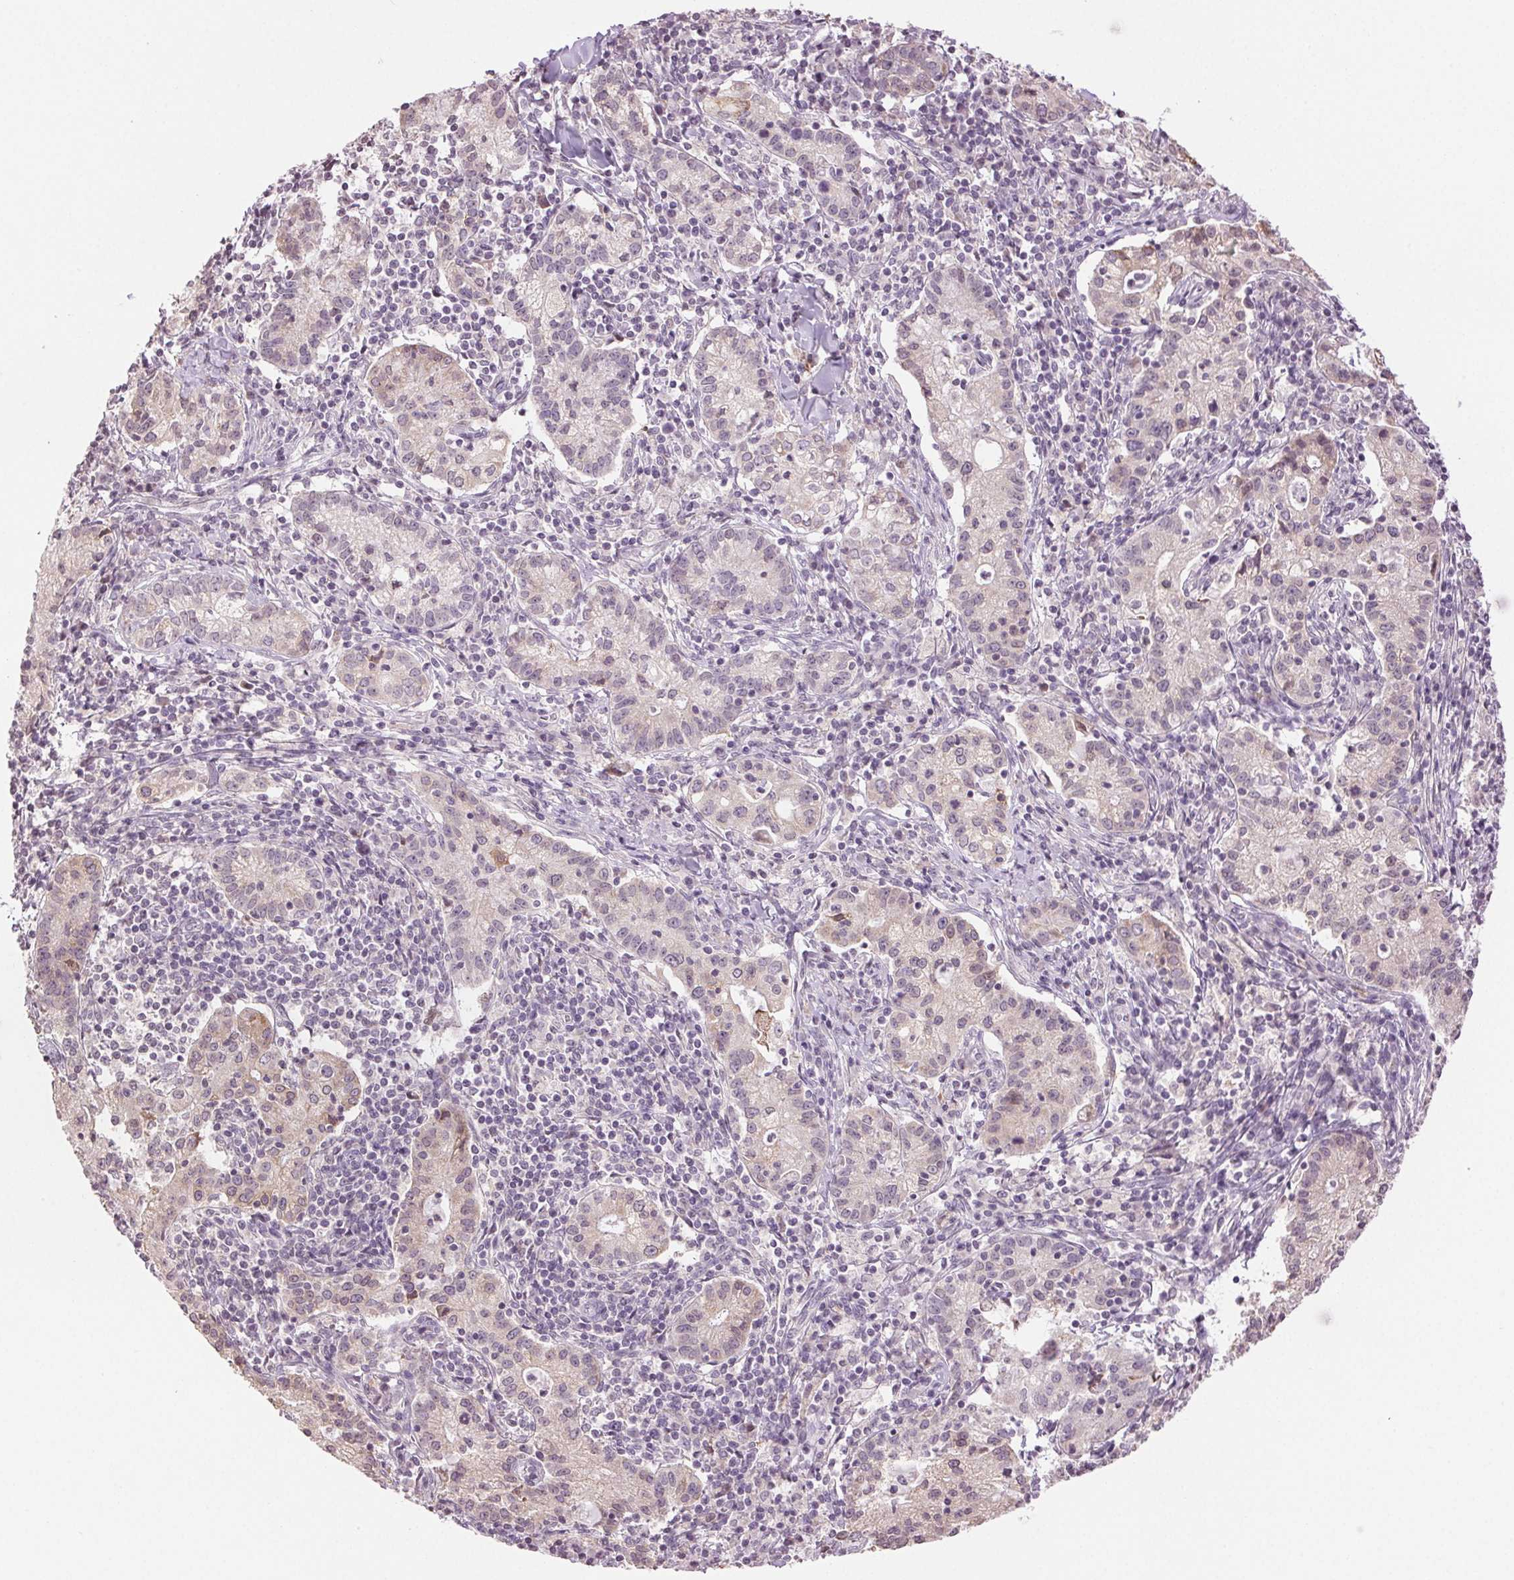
{"staining": {"intensity": "negative", "quantity": "none", "location": "none"}, "tissue": "cervical cancer", "cell_type": "Tumor cells", "image_type": "cancer", "snomed": [{"axis": "morphology", "description": "Normal tissue, NOS"}, {"axis": "morphology", "description": "Adenocarcinoma, NOS"}, {"axis": "topography", "description": "Cervix"}], "caption": "Immunohistochemistry (IHC) micrograph of human cervical adenocarcinoma stained for a protein (brown), which exhibits no staining in tumor cells.", "gene": "TNNT3", "patient": {"sex": "female", "age": 44}}